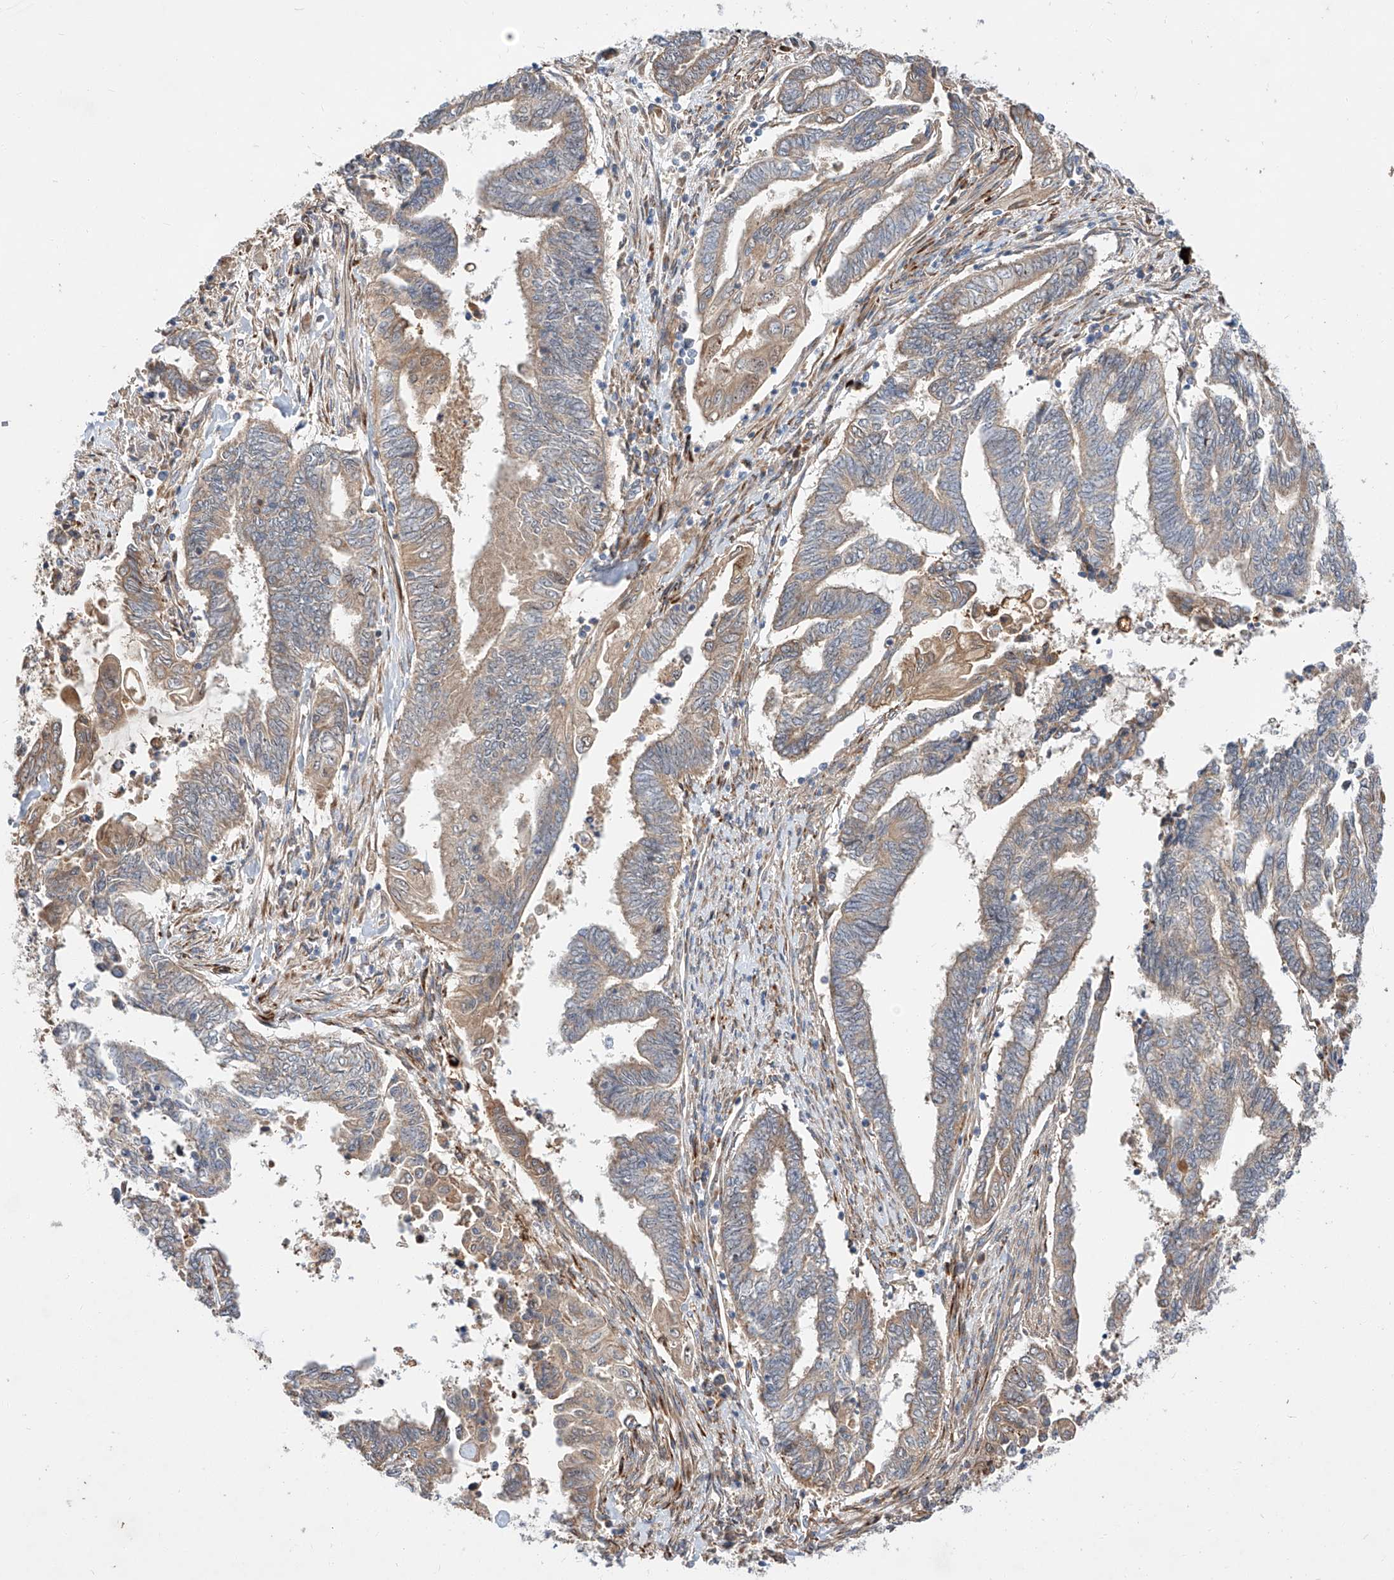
{"staining": {"intensity": "weak", "quantity": "<25%", "location": "cytoplasmic/membranous"}, "tissue": "endometrial cancer", "cell_type": "Tumor cells", "image_type": "cancer", "snomed": [{"axis": "morphology", "description": "Adenocarcinoma, NOS"}, {"axis": "topography", "description": "Uterus"}, {"axis": "topography", "description": "Endometrium"}], "caption": "Immunohistochemical staining of endometrial adenocarcinoma reveals no significant positivity in tumor cells.", "gene": "DIRAS3", "patient": {"sex": "female", "age": 70}}